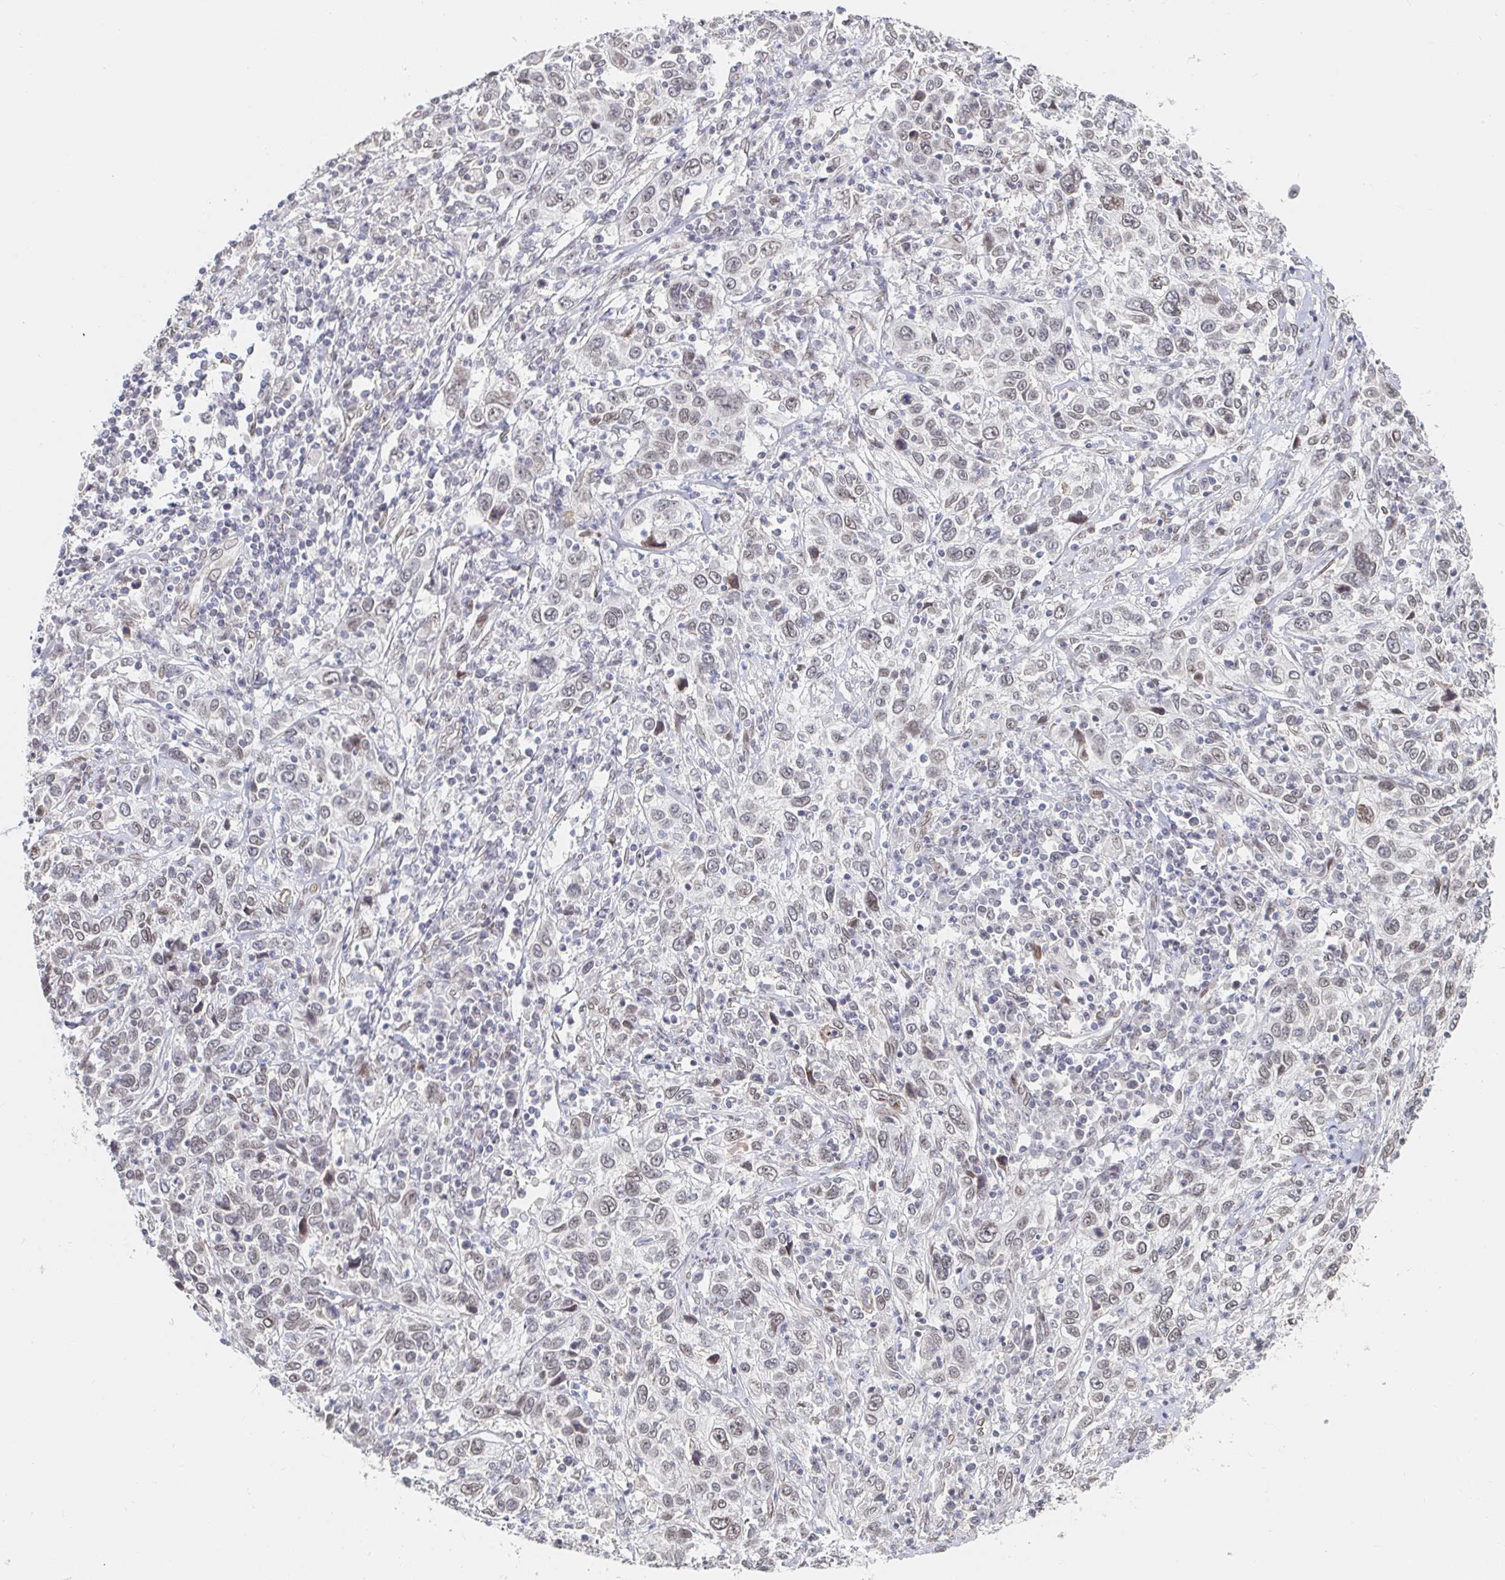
{"staining": {"intensity": "weak", "quantity": "<25%", "location": "nuclear"}, "tissue": "cervical cancer", "cell_type": "Tumor cells", "image_type": "cancer", "snomed": [{"axis": "morphology", "description": "Squamous cell carcinoma, NOS"}, {"axis": "topography", "description": "Cervix"}], "caption": "DAB (3,3'-diaminobenzidine) immunohistochemical staining of cervical cancer demonstrates no significant positivity in tumor cells.", "gene": "CHD2", "patient": {"sex": "female", "age": 46}}